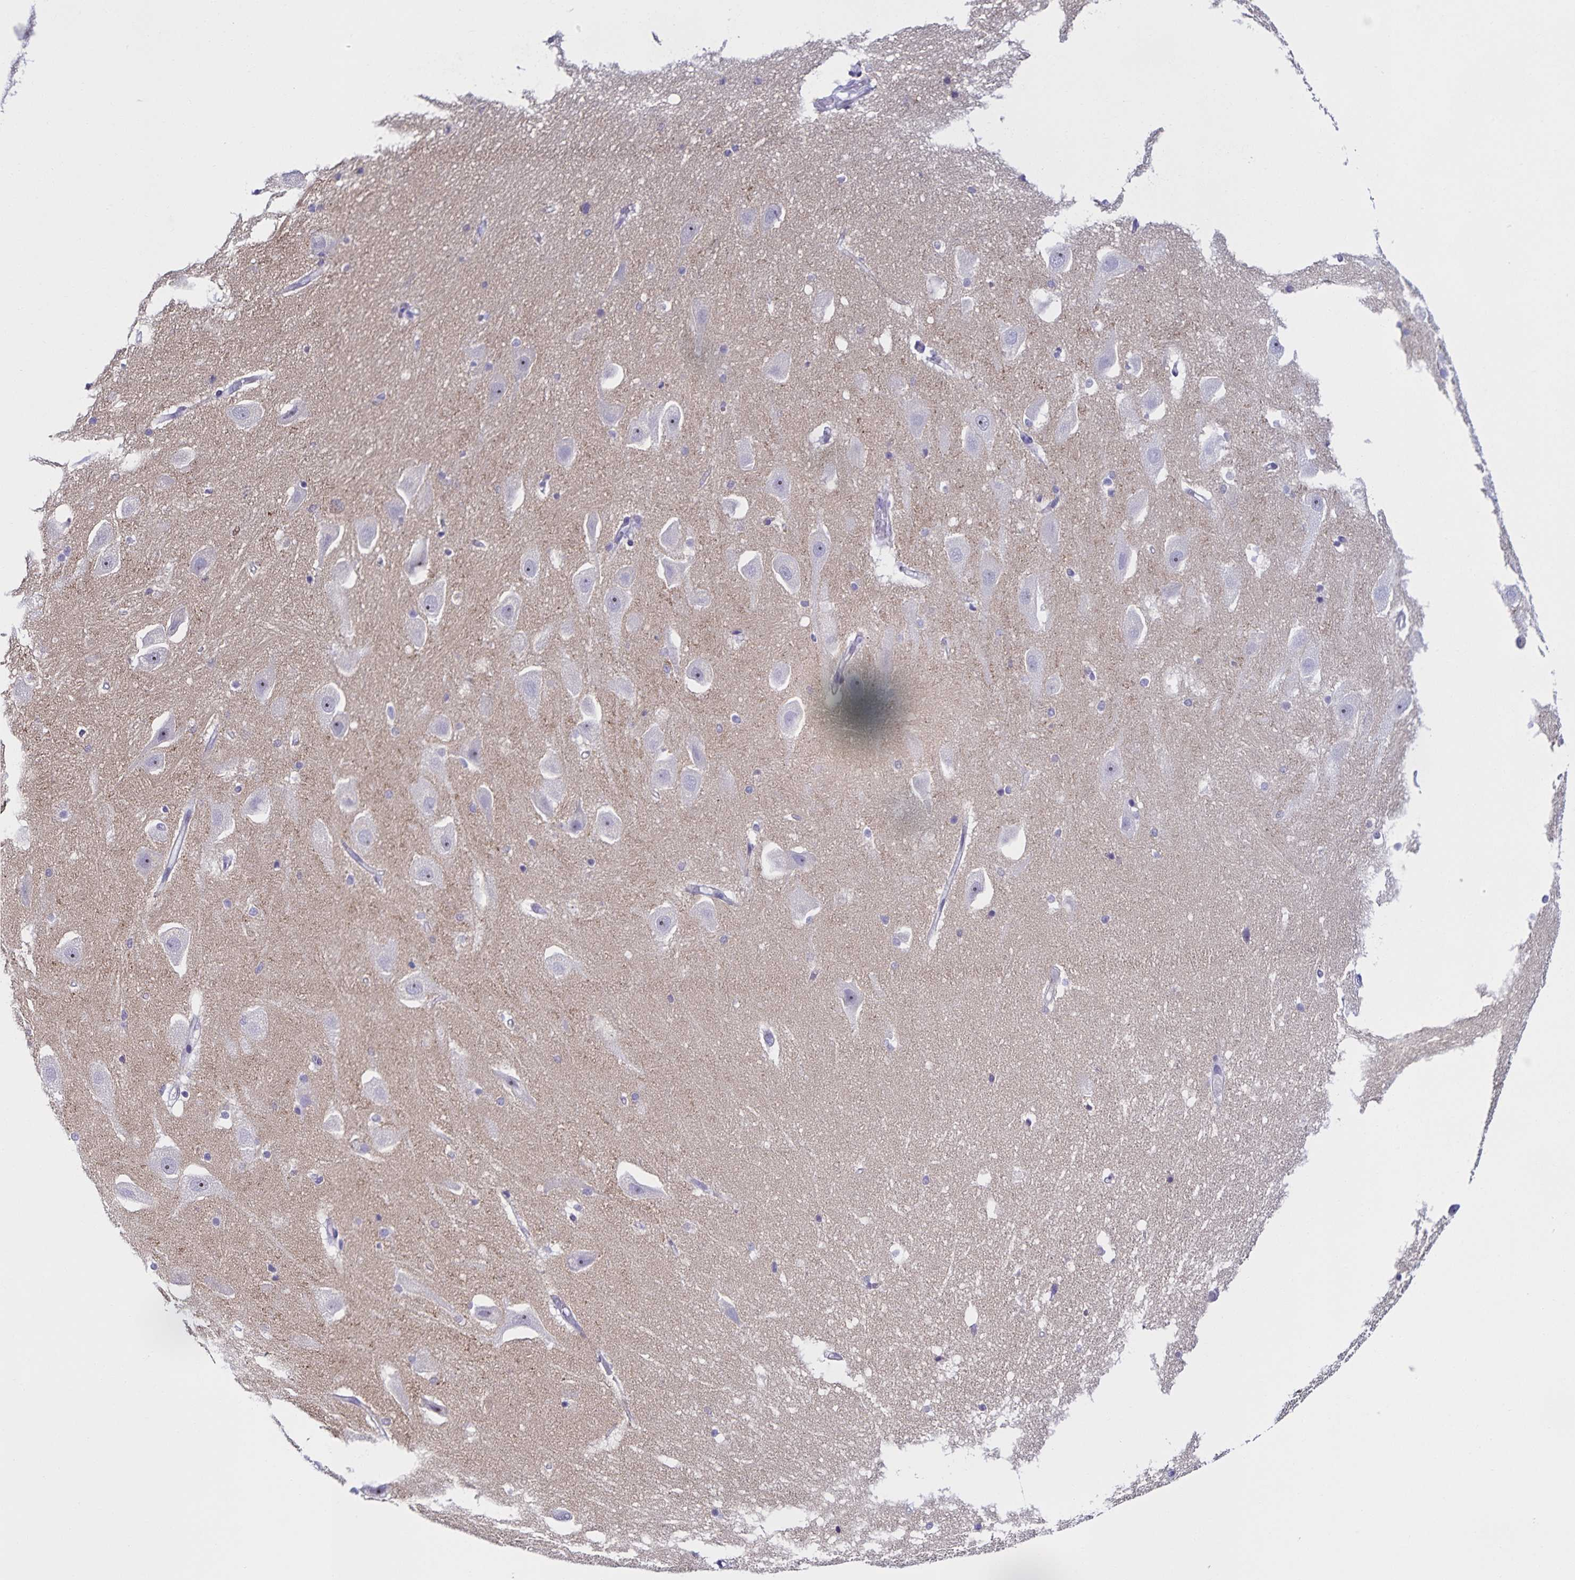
{"staining": {"intensity": "negative", "quantity": "none", "location": "none"}, "tissue": "hippocampus", "cell_type": "Glial cells", "image_type": "normal", "snomed": [{"axis": "morphology", "description": "Normal tissue, NOS"}, {"axis": "topography", "description": "Hippocampus"}], "caption": "The immunohistochemistry (IHC) image has no significant staining in glial cells of hippocampus.", "gene": "FAM170A", "patient": {"sex": "male", "age": 63}}